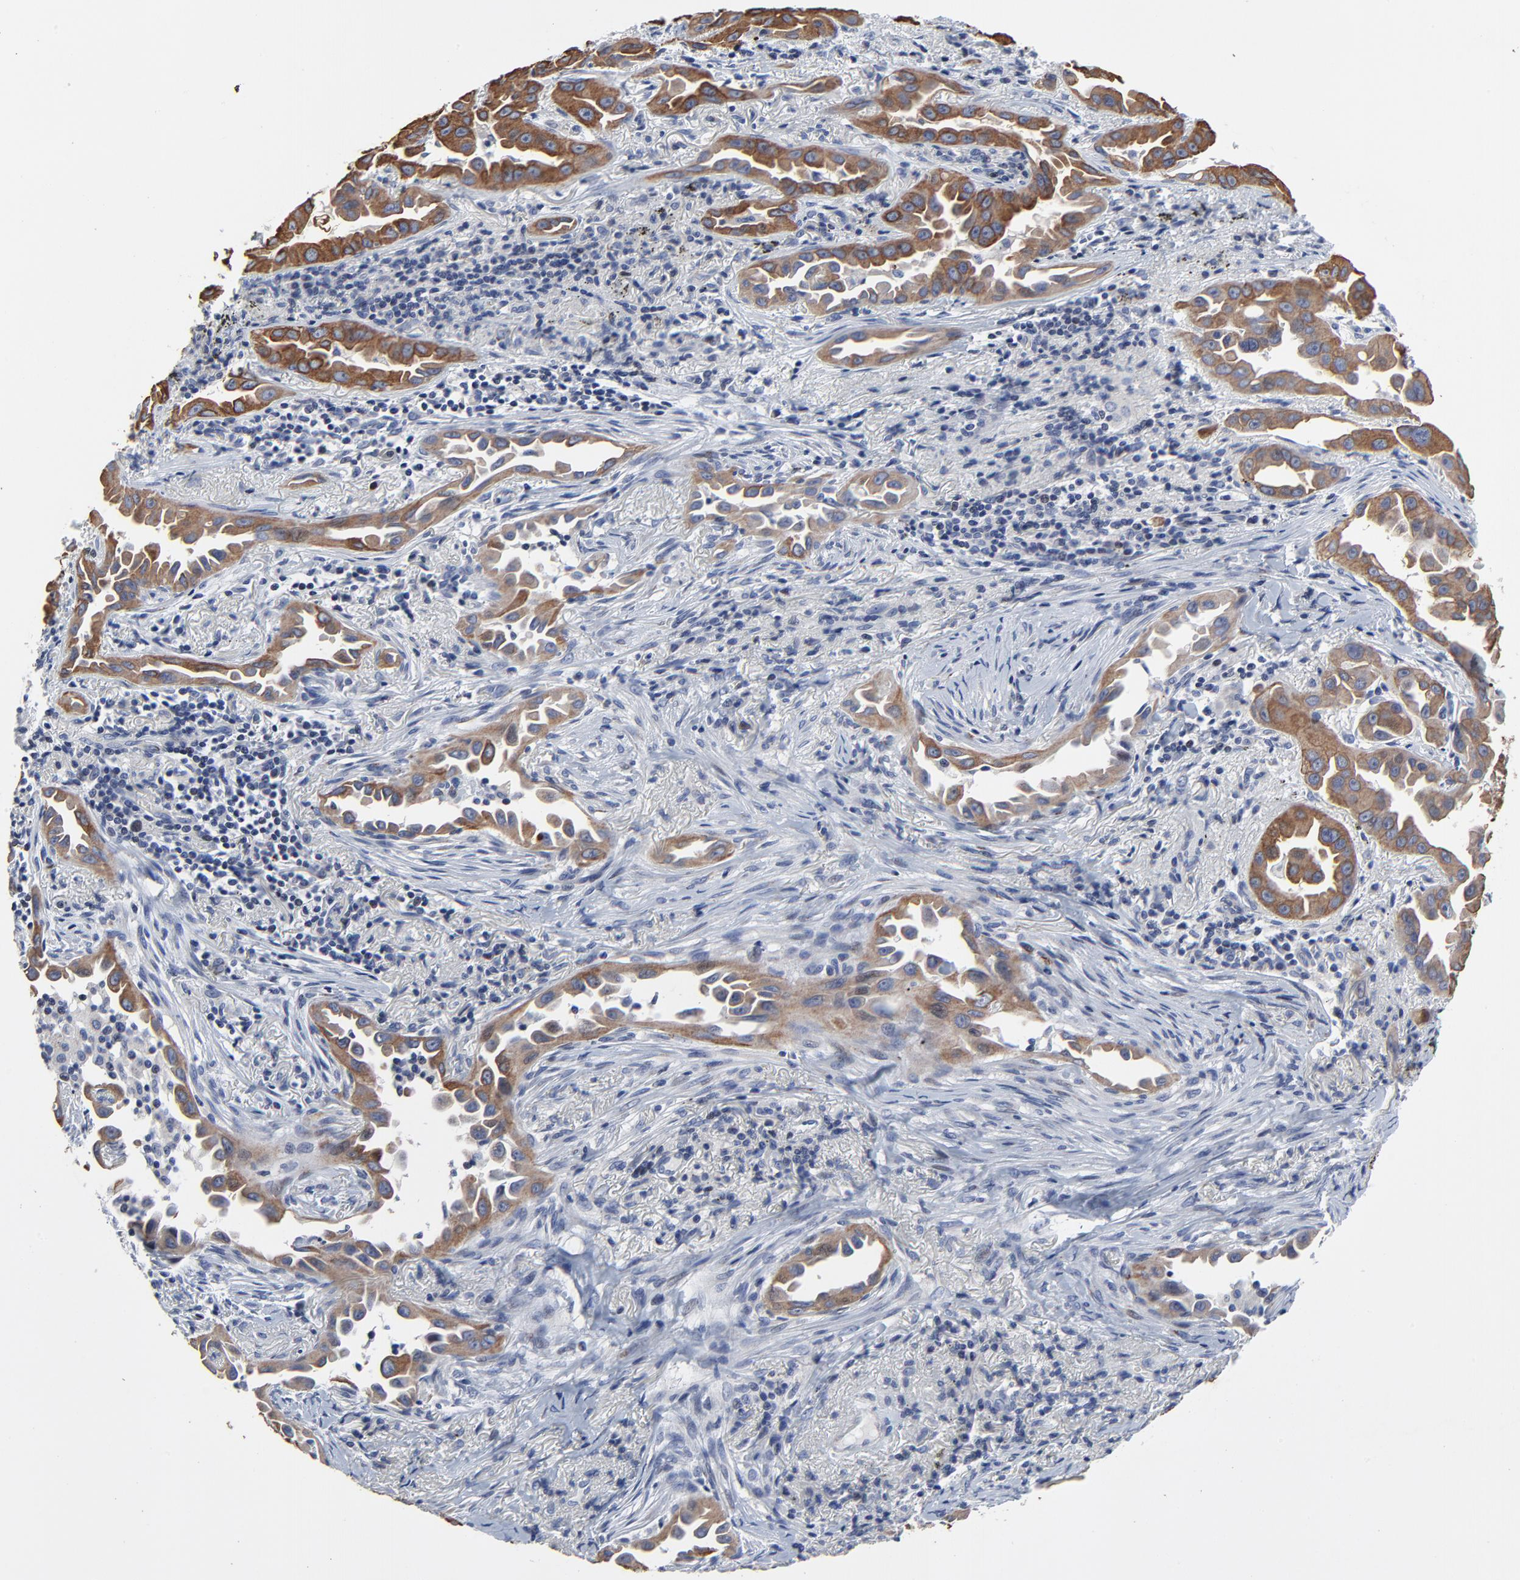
{"staining": {"intensity": "moderate", "quantity": ">75%", "location": "cytoplasmic/membranous"}, "tissue": "lung cancer", "cell_type": "Tumor cells", "image_type": "cancer", "snomed": [{"axis": "morphology", "description": "Normal tissue, NOS"}, {"axis": "morphology", "description": "Adenocarcinoma, NOS"}, {"axis": "topography", "description": "Bronchus"}], "caption": "High-magnification brightfield microscopy of lung adenocarcinoma stained with DAB (brown) and counterstained with hematoxylin (blue). tumor cells exhibit moderate cytoplasmic/membranous staining is present in approximately>75% of cells. (DAB (3,3'-diaminobenzidine) = brown stain, brightfield microscopy at high magnification).", "gene": "LNX1", "patient": {"sex": "male", "age": 68}}